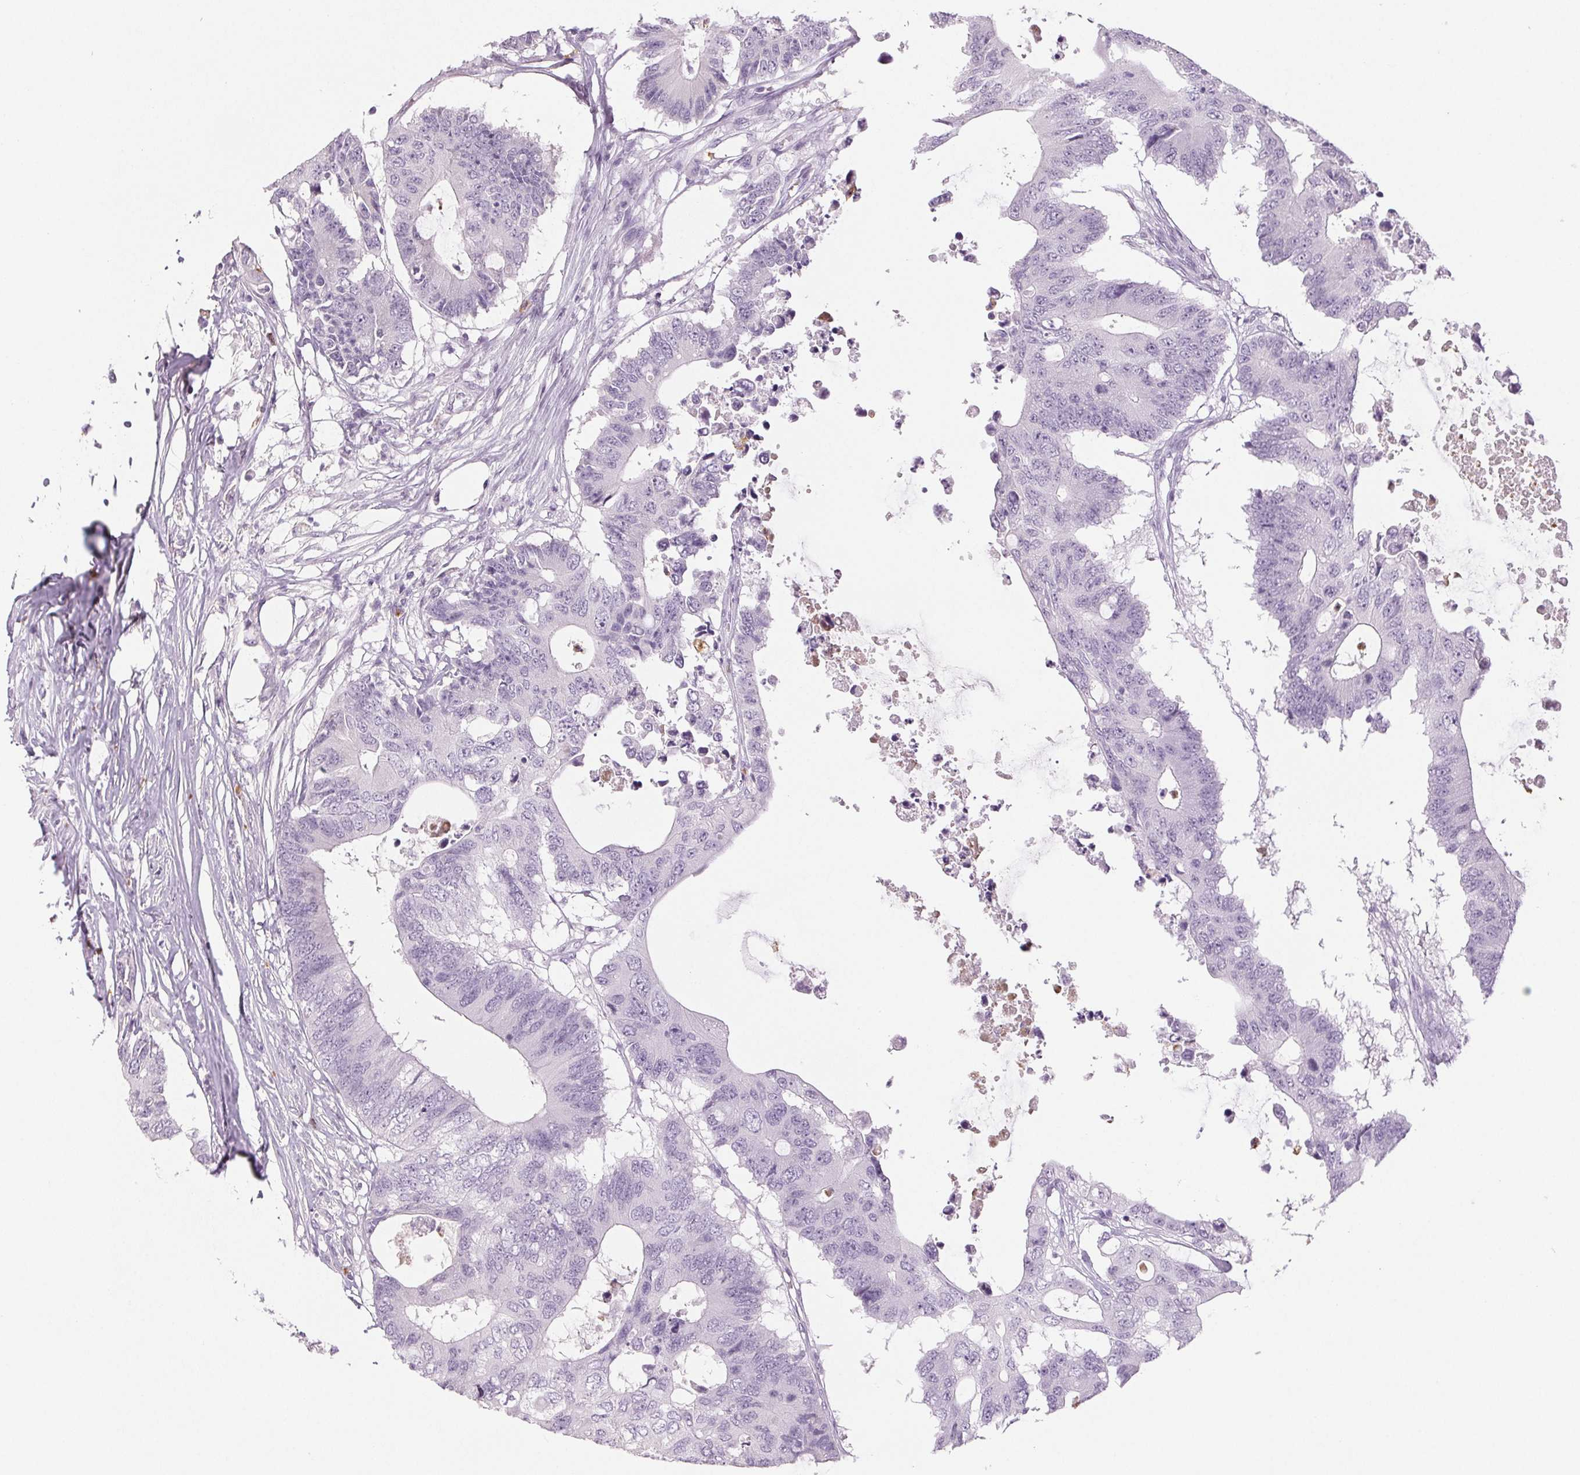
{"staining": {"intensity": "negative", "quantity": "none", "location": "none"}, "tissue": "colorectal cancer", "cell_type": "Tumor cells", "image_type": "cancer", "snomed": [{"axis": "morphology", "description": "Adenocarcinoma, NOS"}, {"axis": "topography", "description": "Colon"}], "caption": "This is a micrograph of immunohistochemistry (IHC) staining of colorectal cancer (adenocarcinoma), which shows no positivity in tumor cells.", "gene": "LTF", "patient": {"sex": "male", "age": 71}}